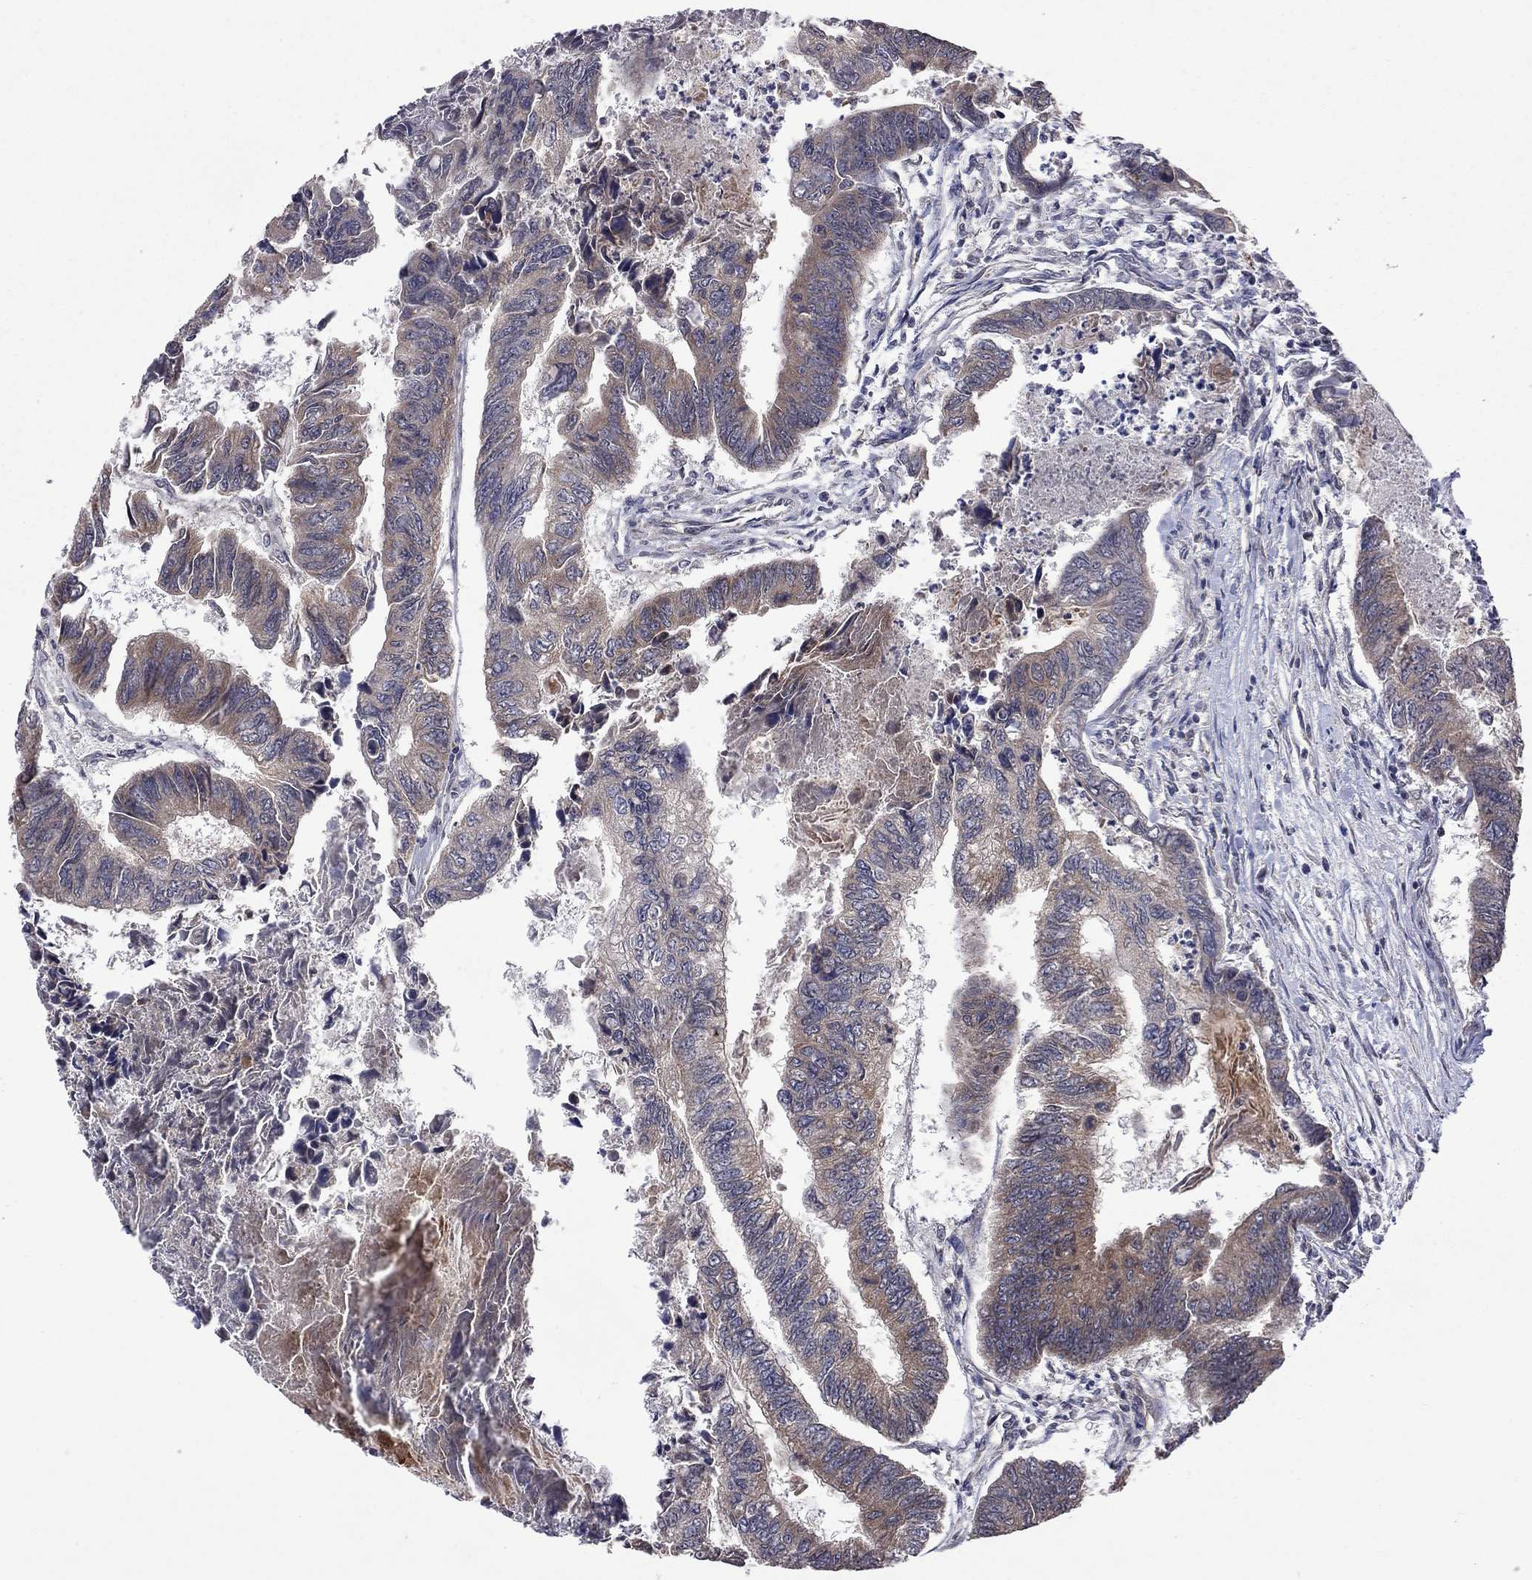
{"staining": {"intensity": "moderate", "quantity": ">75%", "location": "cytoplasmic/membranous"}, "tissue": "colorectal cancer", "cell_type": "Tumor cells", "image_type": "cancer", "snomed": [{"axis": "morphology", "description": "Adenocarcinoma, NOS"}, {"axis": "topography", "description": "Colon"}], "caption": "Immunohistochemistry (IHC) of colorectal cancer shows medium levels of moderate cytoplasmic/membranous staining in about >75% of tumor cells.", "gene": "NDUFB1", "patient": {"sex": "female", "age": 65}}